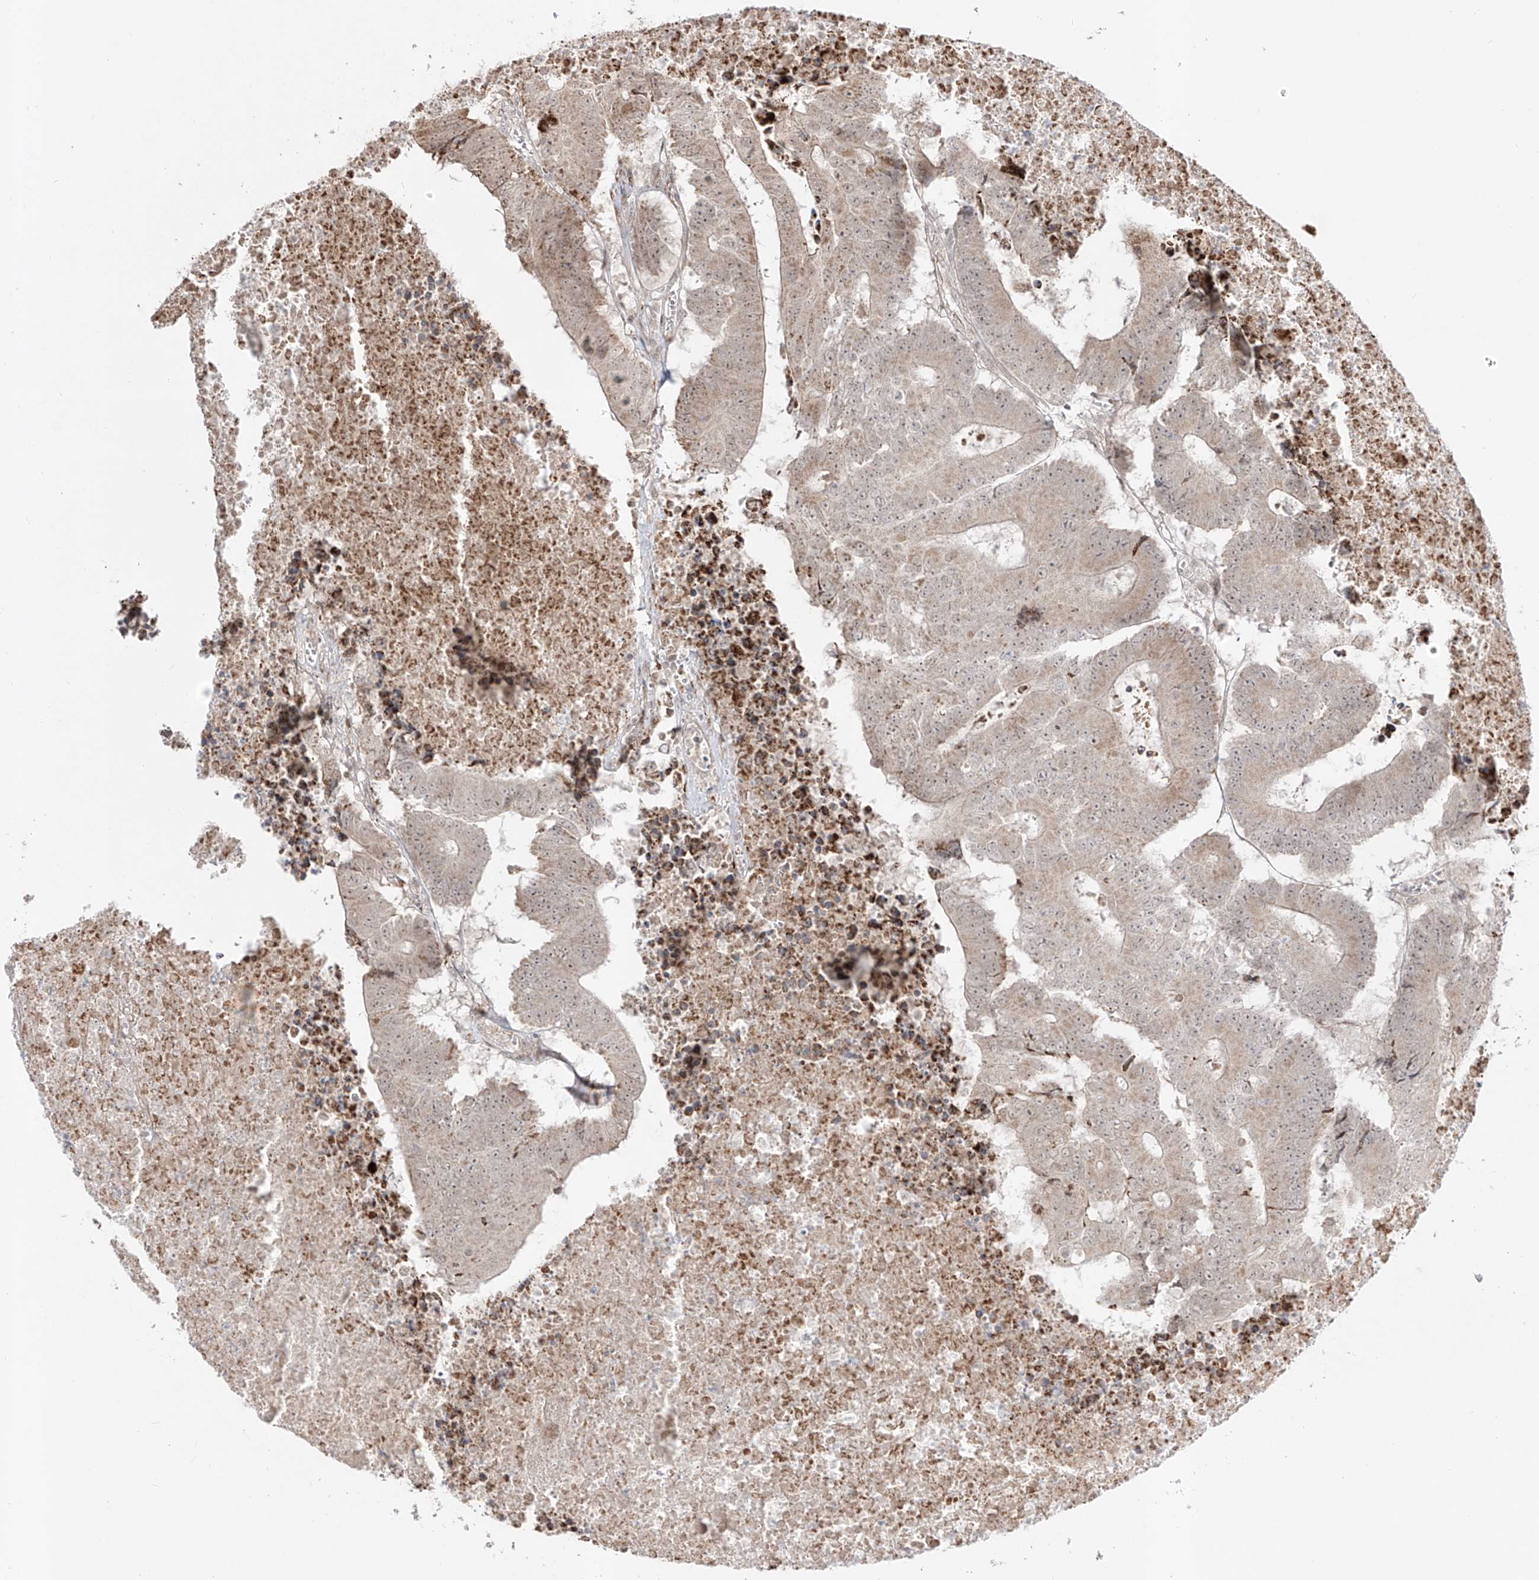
{"staining": {"intensity": "weak", "quantity": "25%-75%", "location": "cytoplasmic/membranous,nuclear"}, "tissue": "colorectal cancer", "cell_type": "Tumor cells", "image_type": "cancer", "snomed": [{"axis": "morphology", "description": "Adenocarcinoma, NOS"}, {"axis": "topography", "description": "Colon"}], "caption": "A brown stain labels weak cytoplasmic/membranous and nuclear staining of a protein in adenocarcinoma (colorectal) tumor cells. Using DAB (brown) and hematoxylin (blue) stains, captured at high magnification using brightfield microscopy.", "gene": "KDM1B", "patient": {"sex": "male", "age": 87}}